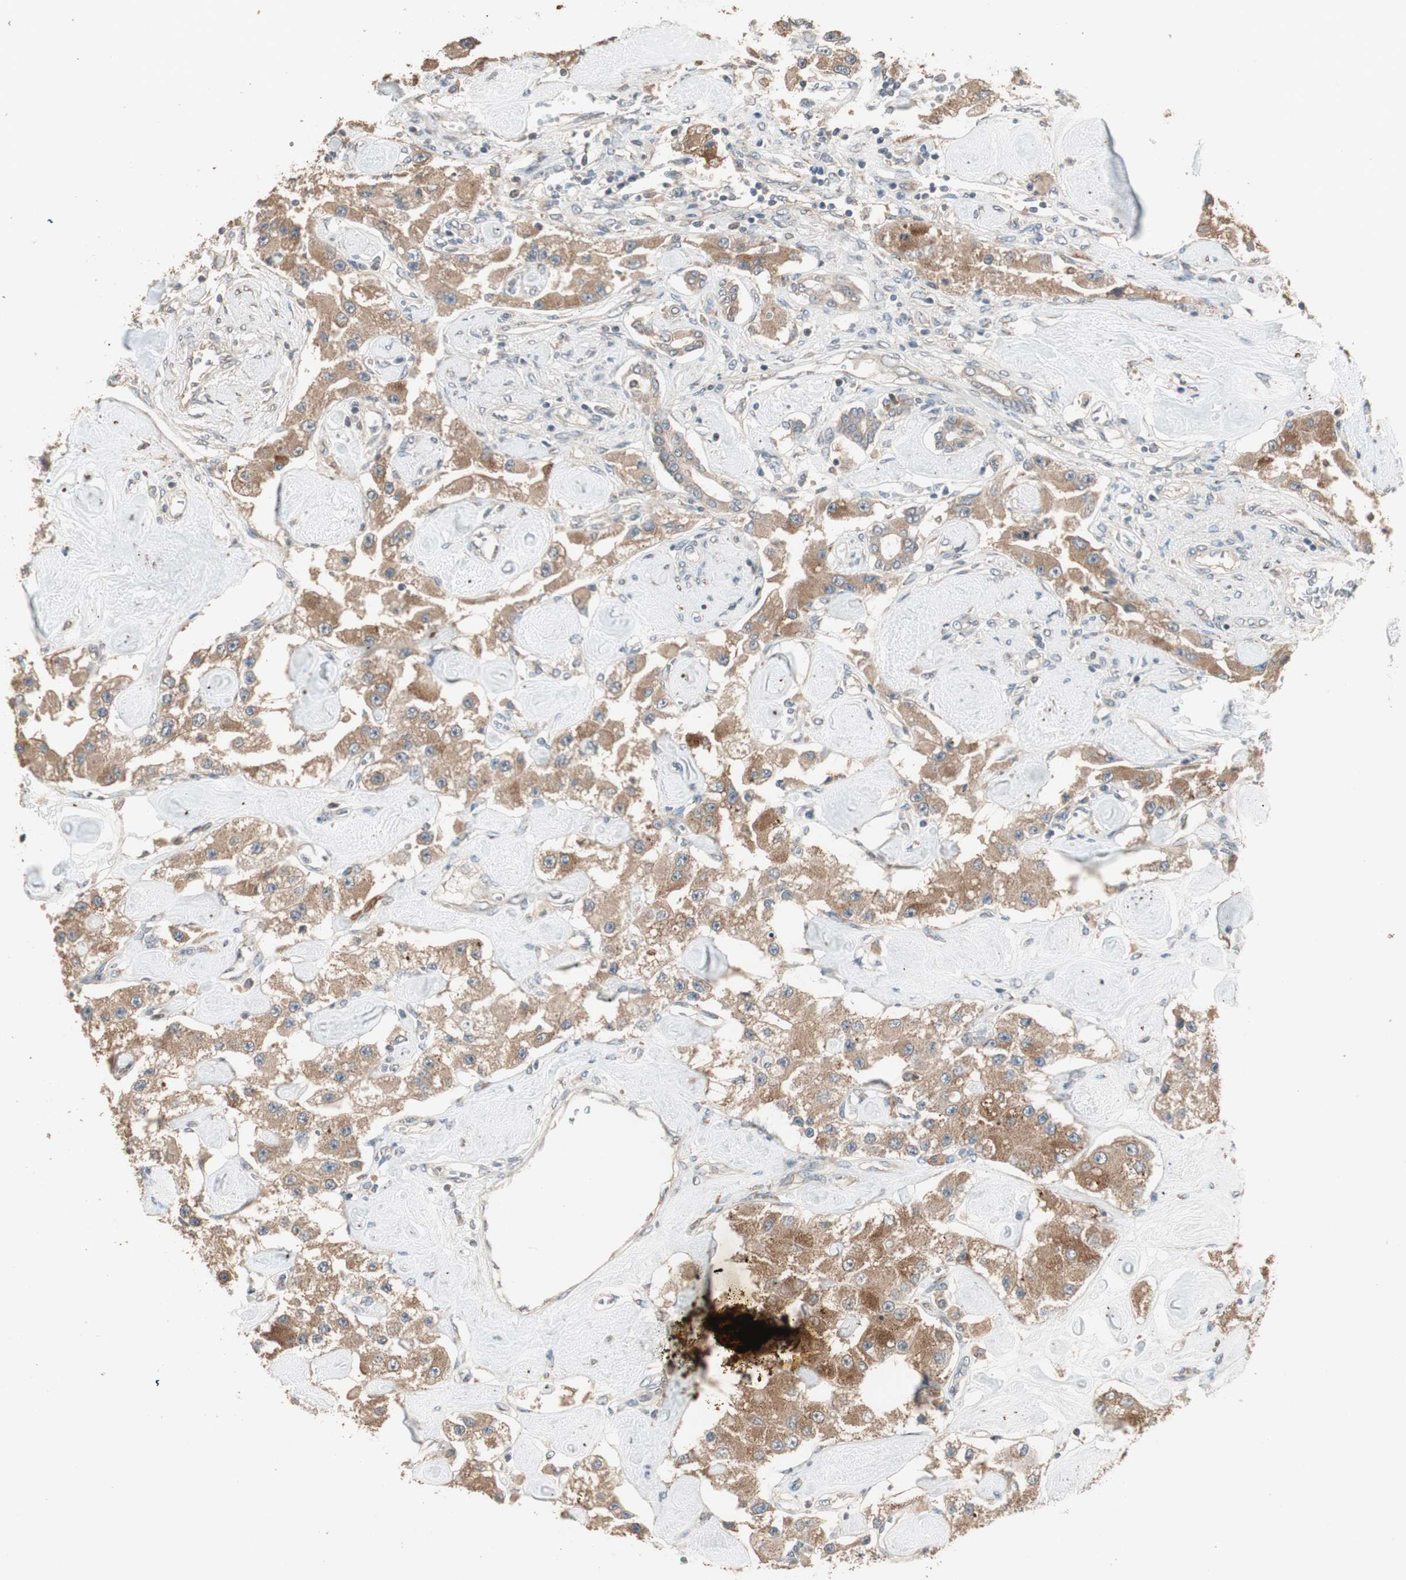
{"staining": {"intensity": "moderate", "quantity": ">75%", "location": "cytoplasmic/membranous"}, "tissue": "carcinoid", "cell_type": "Tumor cells", "image_type": "cancer", "snomed": [{"axis": "morphology", "description": "Carcinoid, malignant, NOS"}, {"axis": "topography", "description": "Pancreas"}], "caption": "IHC histopathology image of carcinoid stained for a protein (brown), which reveals medium levels of moderate cytoplasmic/membranous expression in about >75% of tumor cells.", "gene": "RARRES1", "patient": {"sex": "male", "age": 41}}